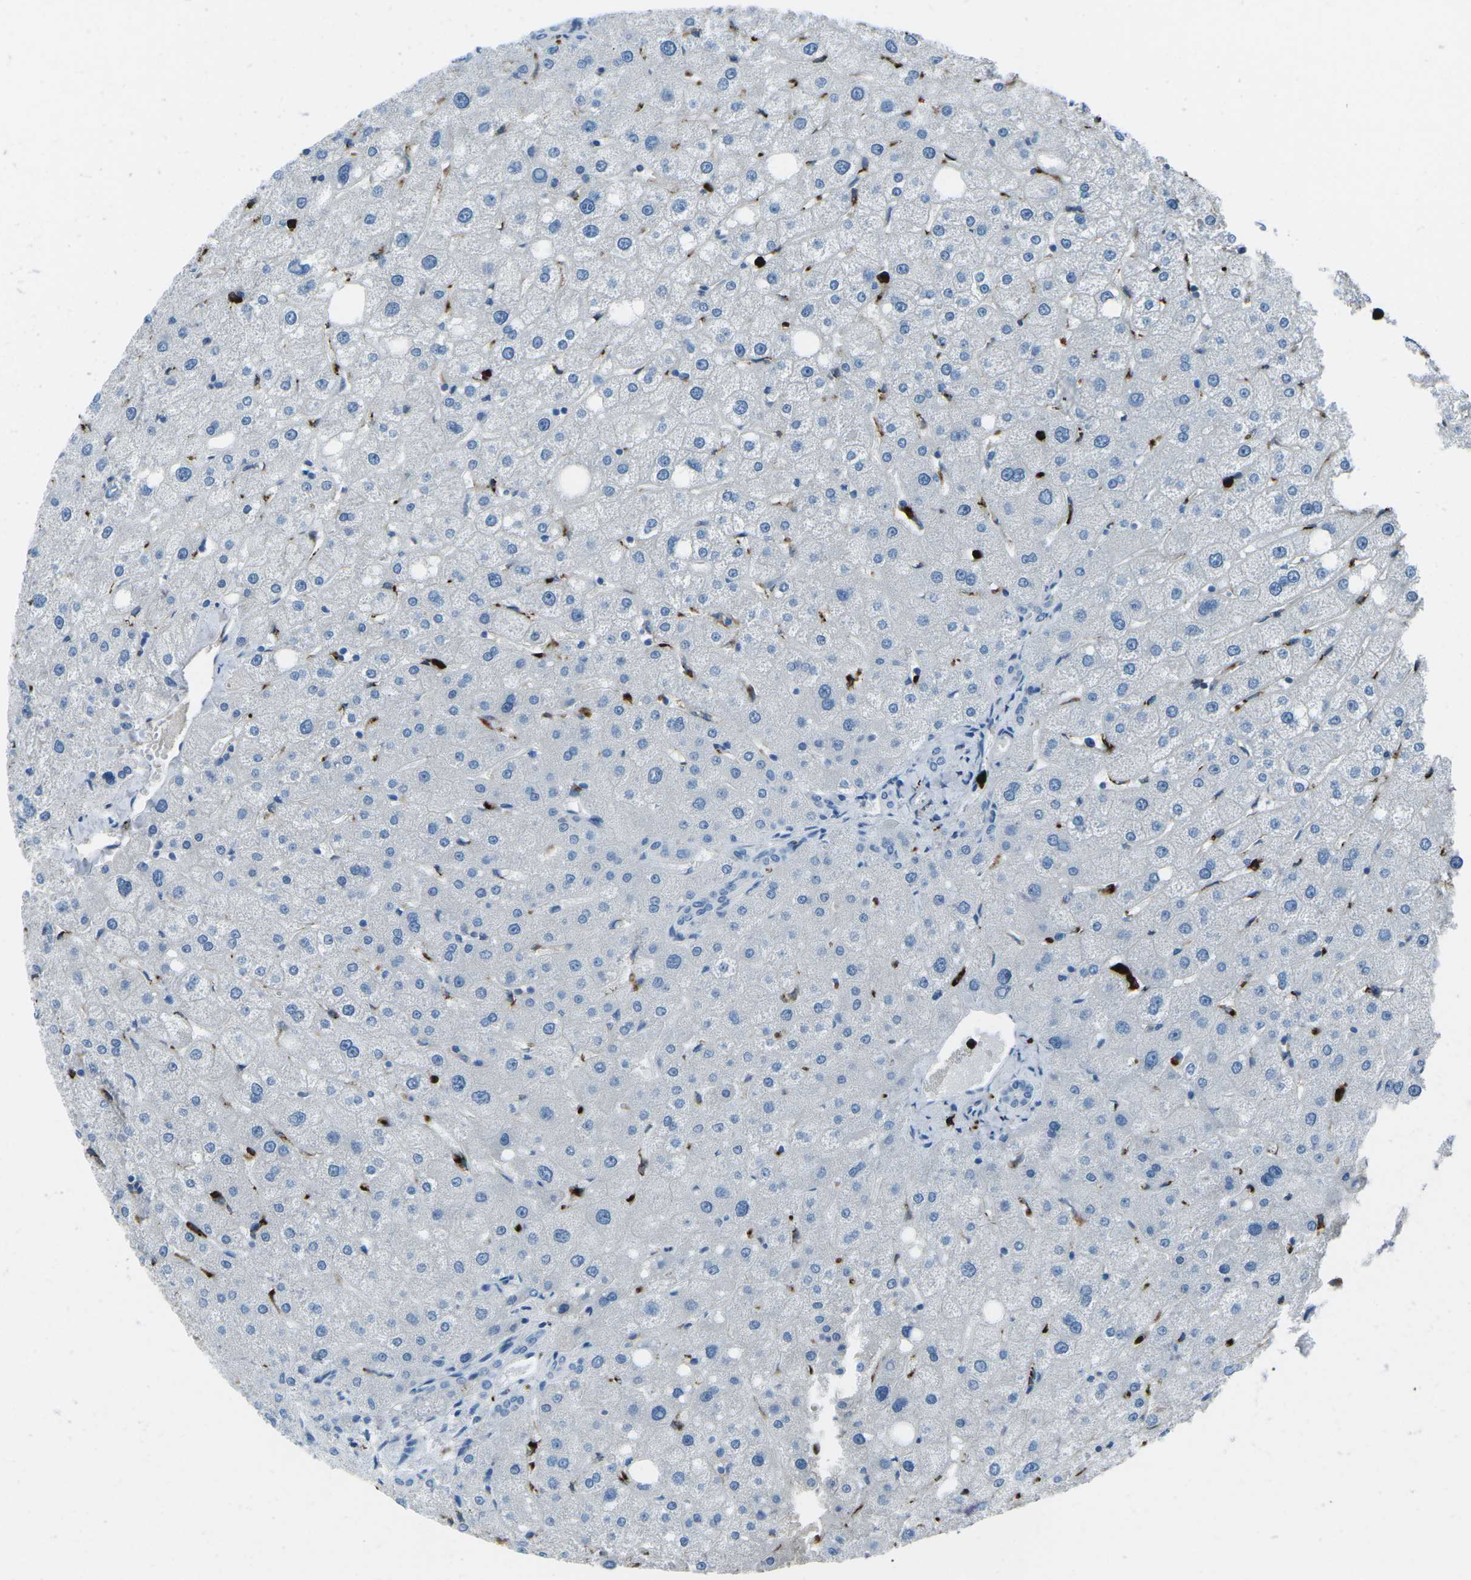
{"staining": {"intensity": "negative", "quantity": "none", "location": "none"}, "tissue": "liver", "cell_type": "Cholangiocytes", "image_type": "normal", "snomed": [{"axis": "morphology", "description": "Normal tissue, NOS"}, {"axis": "topography", "description": "Liver"}], "caption": "DAB immunohistochemical staining of normal human liver exhibits no significant staining in cholangiocytes.", "gene": "FCN1", "patient": {"sex": "male", "age": 73}}